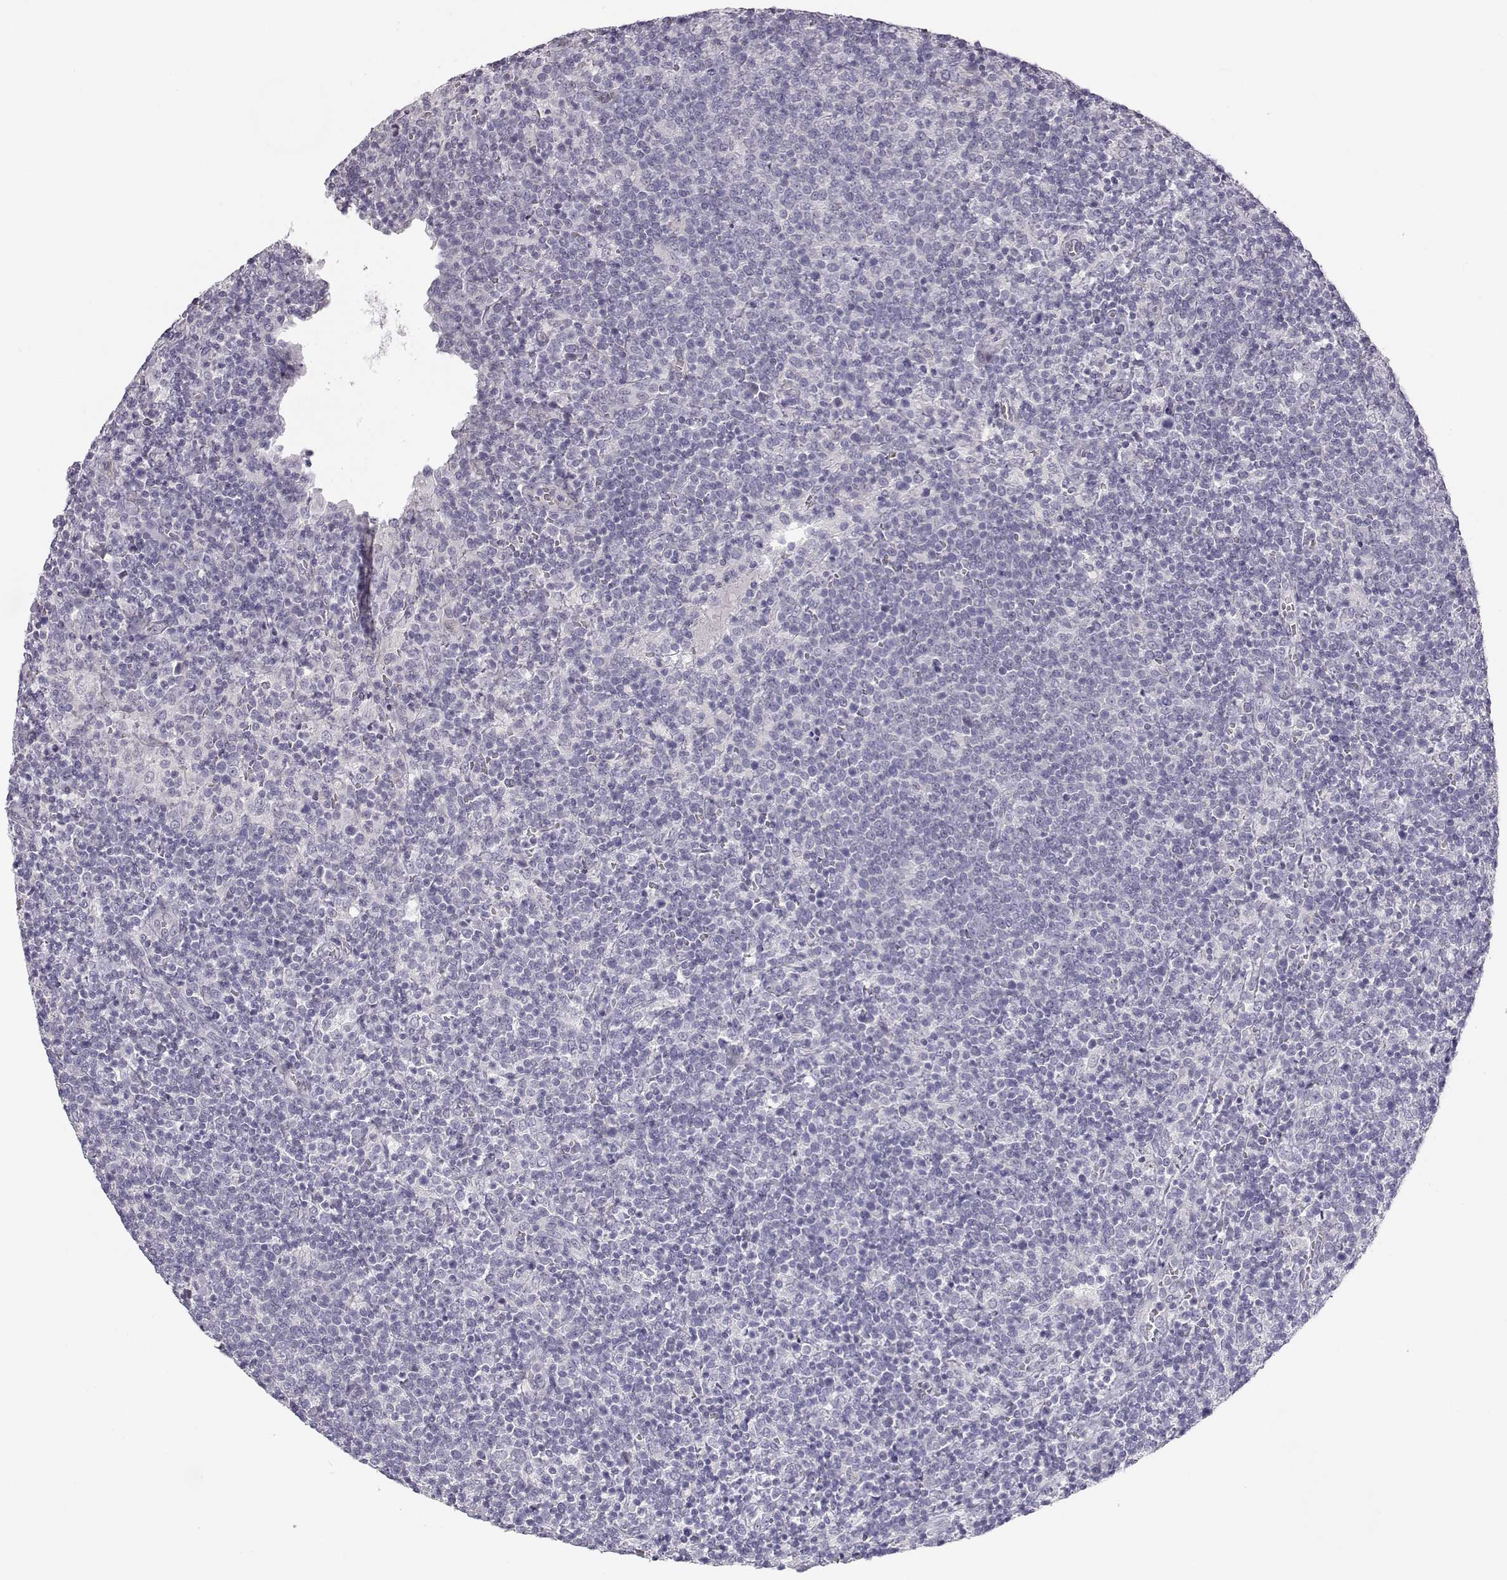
{"staining": {"intensity": "negative", "quantity": "none", "location": "none"}, "tissue": "lymphoma", "cell_type": "Tumor cells", "image_type": "cancer", "snomed": [{"axis": "morphology", "description": "Malignant lymphoma, non-Hodgkin's type, High grade"}, {"axis": "topography", "description": "Lymph node"}], "caption": "IHC histopathology image of lymphoma stained for a protein (brown), which shows no staining in tumor cells. The staining was performed using DAB (3,3'-diaminobenzidine) to visualize the protein expression in brown, while the nuclei were stained in blue with hematoxylin (Magnification: 20x).", "gene": "MYCBPAP", "patient": {"sex": "male", "age": 61}}